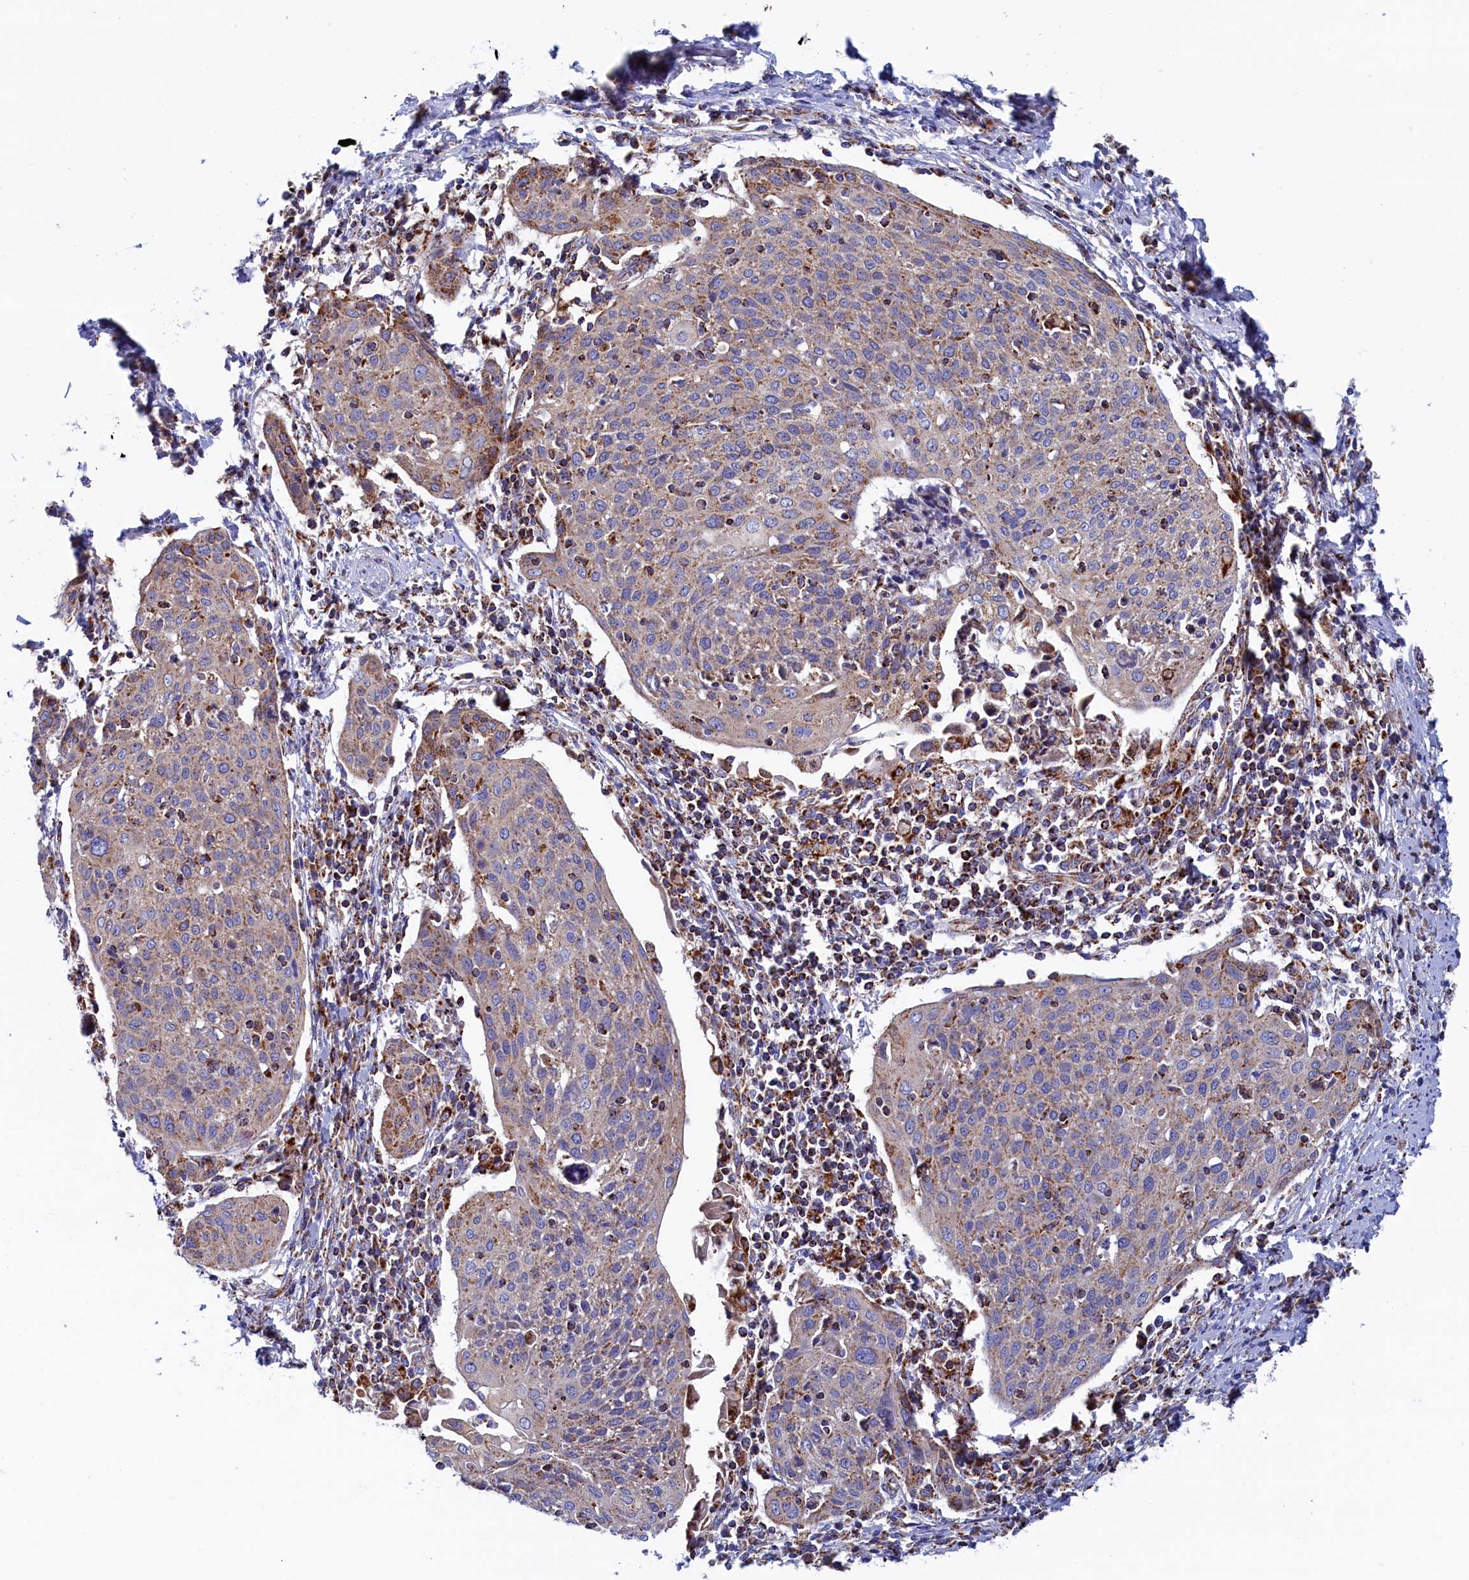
{"staining": {"intensity": "weak", "quantity": "<25%", "location": "cytoplasmic/membranous"}, "tissue": "cervical cancer", "cell_type": "Tumor cells", "image_type": "cancer", "snomed": [{"axis": "morphology", "description": "Squamous cell carcinoma, NOS"}, {"axis": "topography", "description": "Cervix"}], "caption": "The photomicrograph demonstrates no staining of tumor cells in squamous cell carcinoma (cervical). (DAB (3,3'-diaminobenzidine) immunohistochemistry (IHC), high magnification).", "gene": "WDR83", "patient": {"sex": "female", "age": 67}}